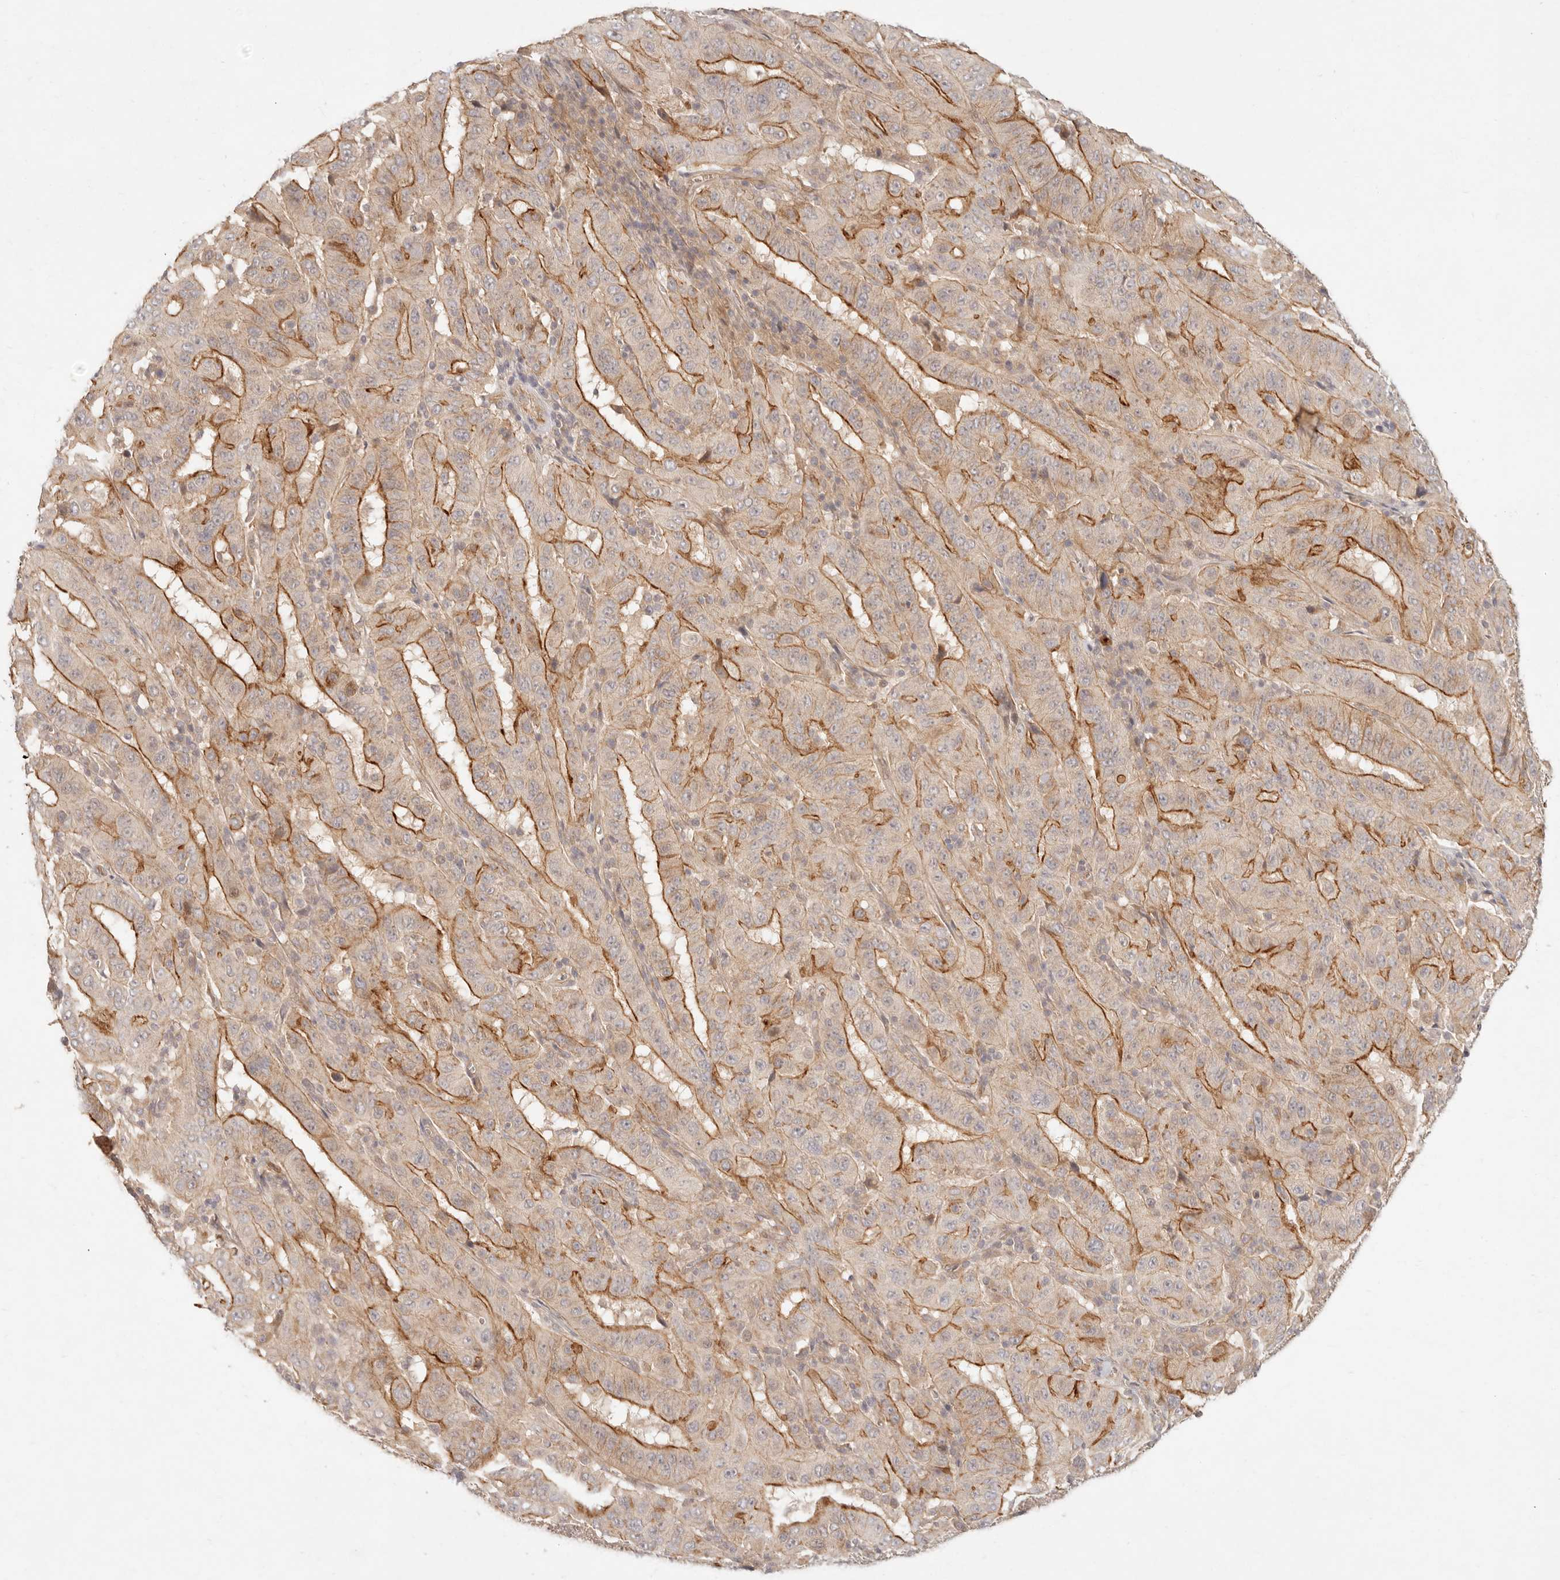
{"staining": {"intensity": "moderate", "quantity": ">75%", "location": "cytoplasmic/membranous"}, "tissue": "pancreatic cancer", "cell_type": "Tumor cells", "image_type": "cancer", "snomed": [{"axis": "morphology", "description": "Adenocarcinoma, NOS"}, {"axis": "topography", "description": "Pancreas"}], "caption": "Moderate cytoplasmic/membranous protein positivity is seen in about >75% of tumor cells in pancreatic cancer (adenocarcinoma).", "gene": "PPP1R3B", "patient": {"sex": "male", "age": 63}}